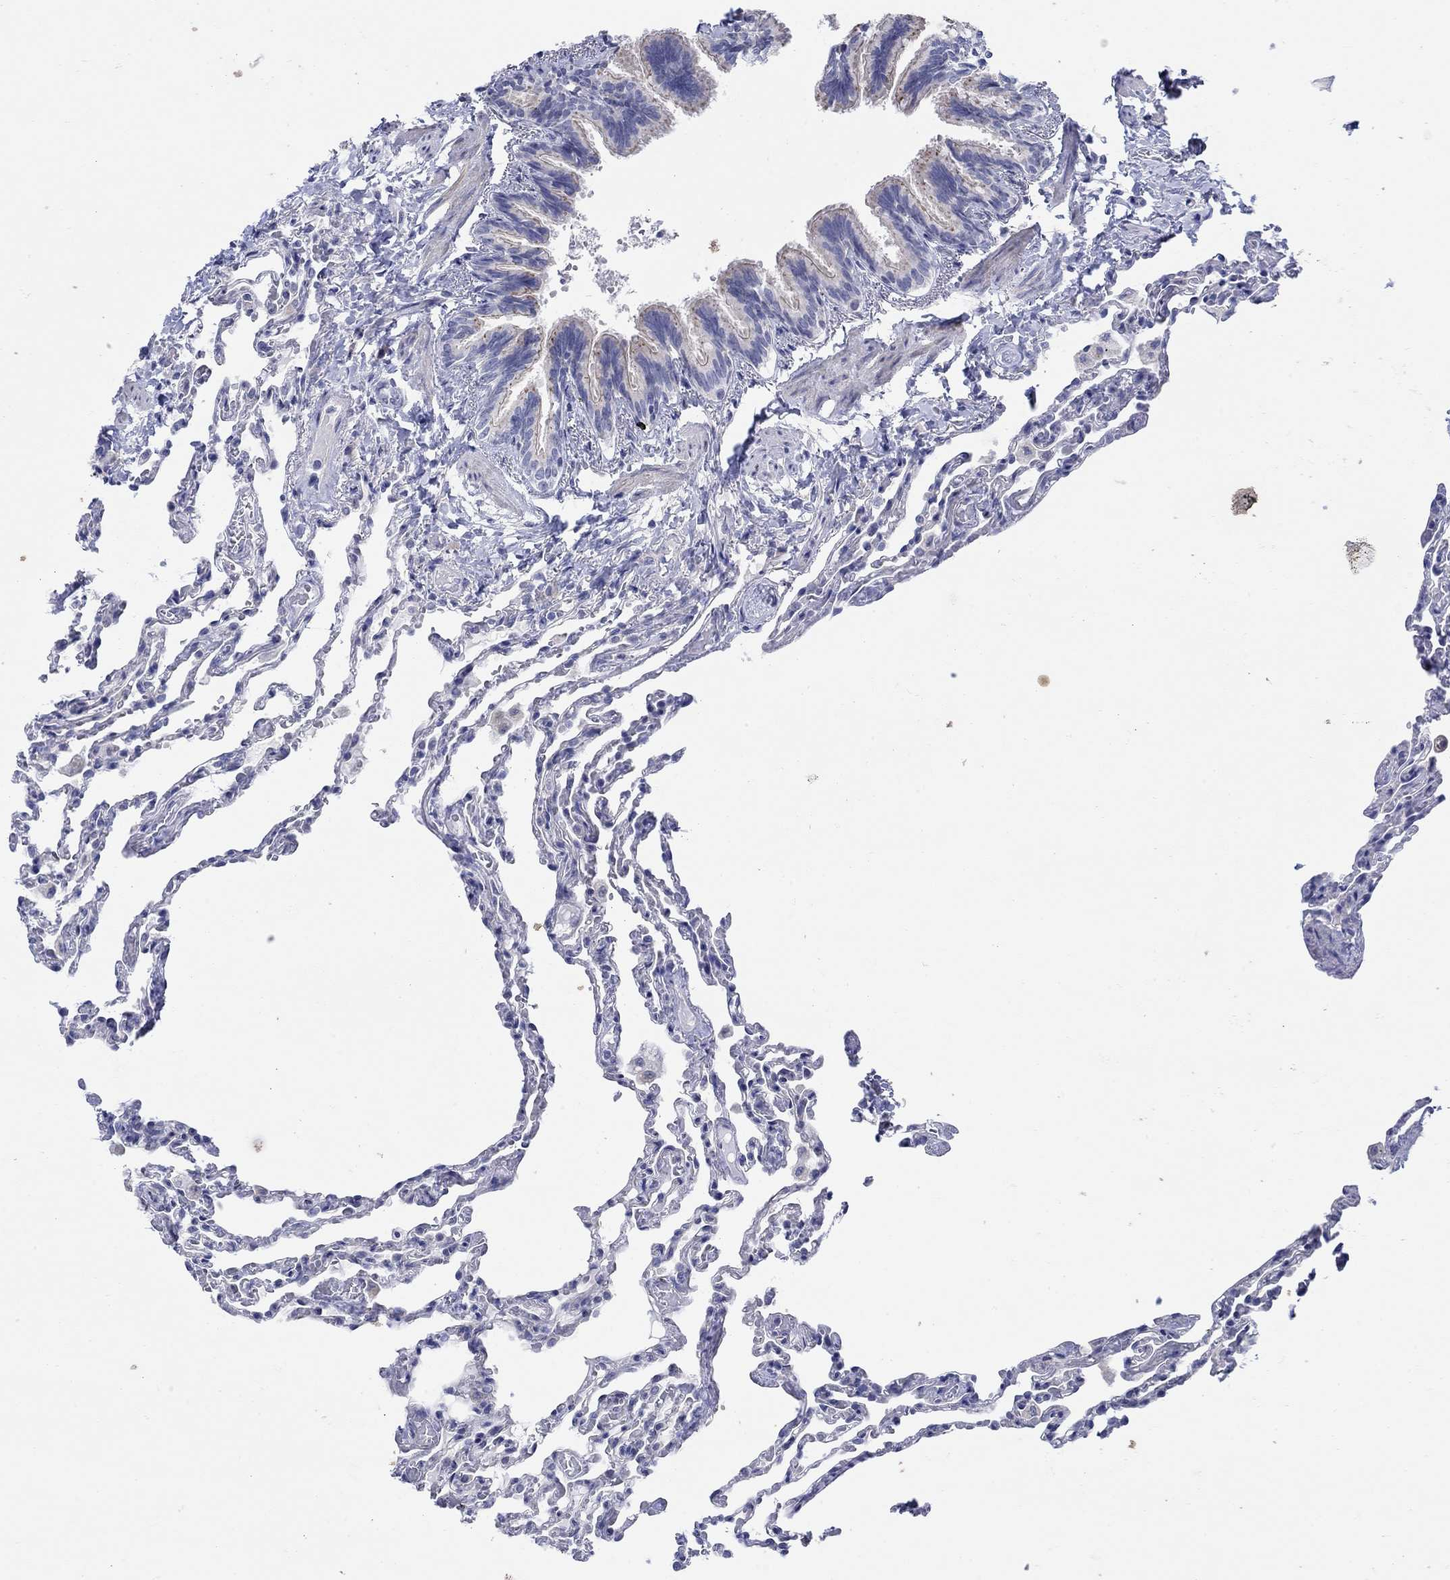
{"staining": {"intensity": "negative", "quantity": "none", "location": "none"}, "tissue": "lung", "cell_type": "Alveolar cells", "image_type": "normal", "snomed": [{"axis": "morphology", "description": "Normal tissue, NOS"}, {"axis": "topography", "description": "Lung"}], "caption": "This photomicrograph is of normal lung stained with immunohistochemistry (IHC) to label a protein in brown with the nuclei are counter-stained blue. There is no staining in alveolar cells.", "gene": "KRT222", "patient": {"sex": "female", "age": 43}}